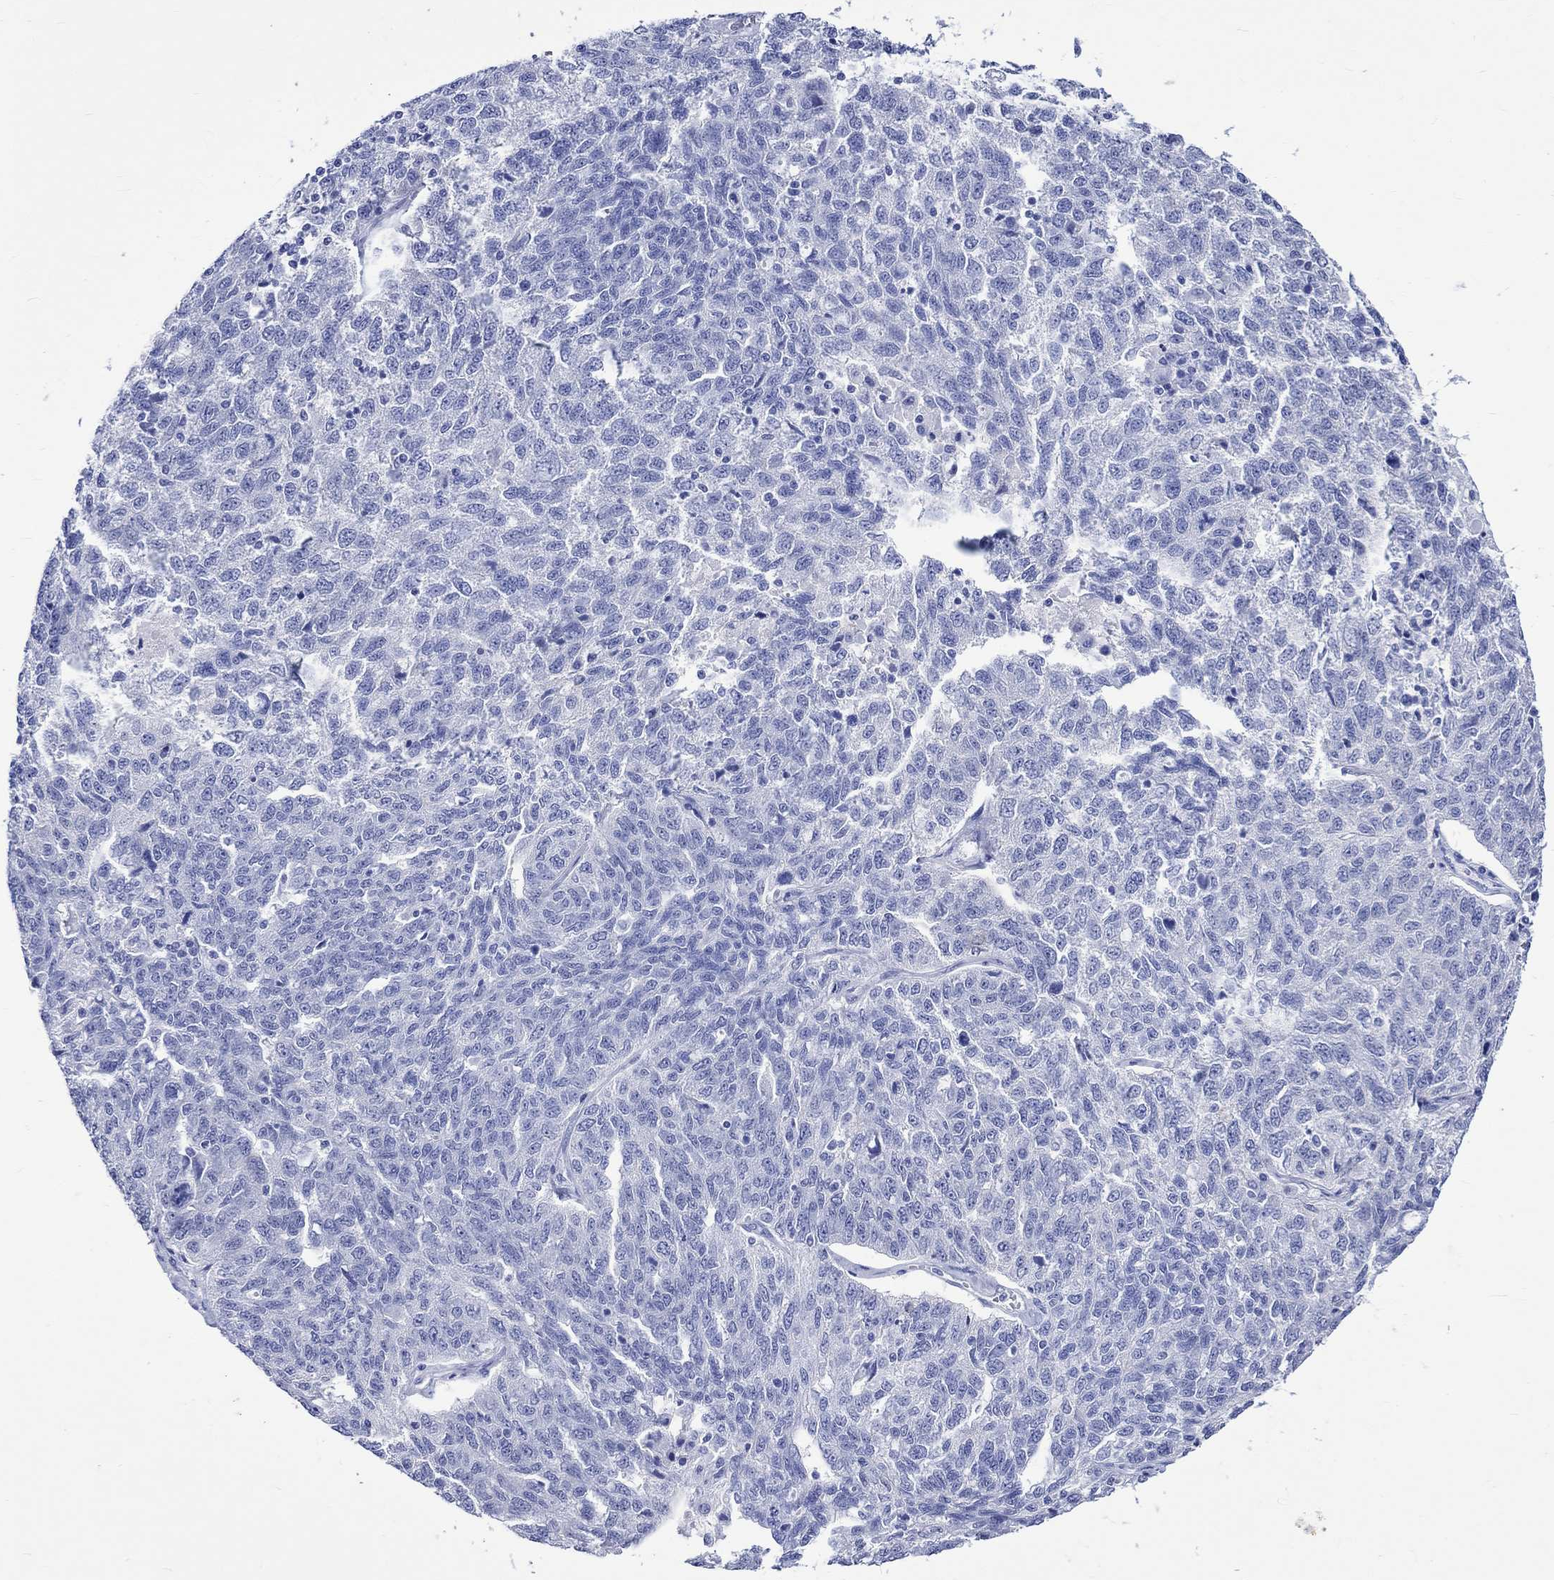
{"staining": {"intensity": "negative", "quantity": "none", "location": "none"}, "tissue": "ovarian cancer", "cell_type": "Tumor cells", "image_type": "cancer", "snomed": [{"axis": "morphology", "description": "Cystadenocarcinoma, serous, NOS"}, {"axis": "topography", "description": "Ovary"}], "caption": "Immunohistochemistry histopathology image of neoplastic tissue: human ovarian cancer (serous cystadenocarcinoma) stained with DAB exhibits no significant protein positivity in tumor cells.", "gene": "CRYAB", "patient": {"sex": "female", "age": 71}}